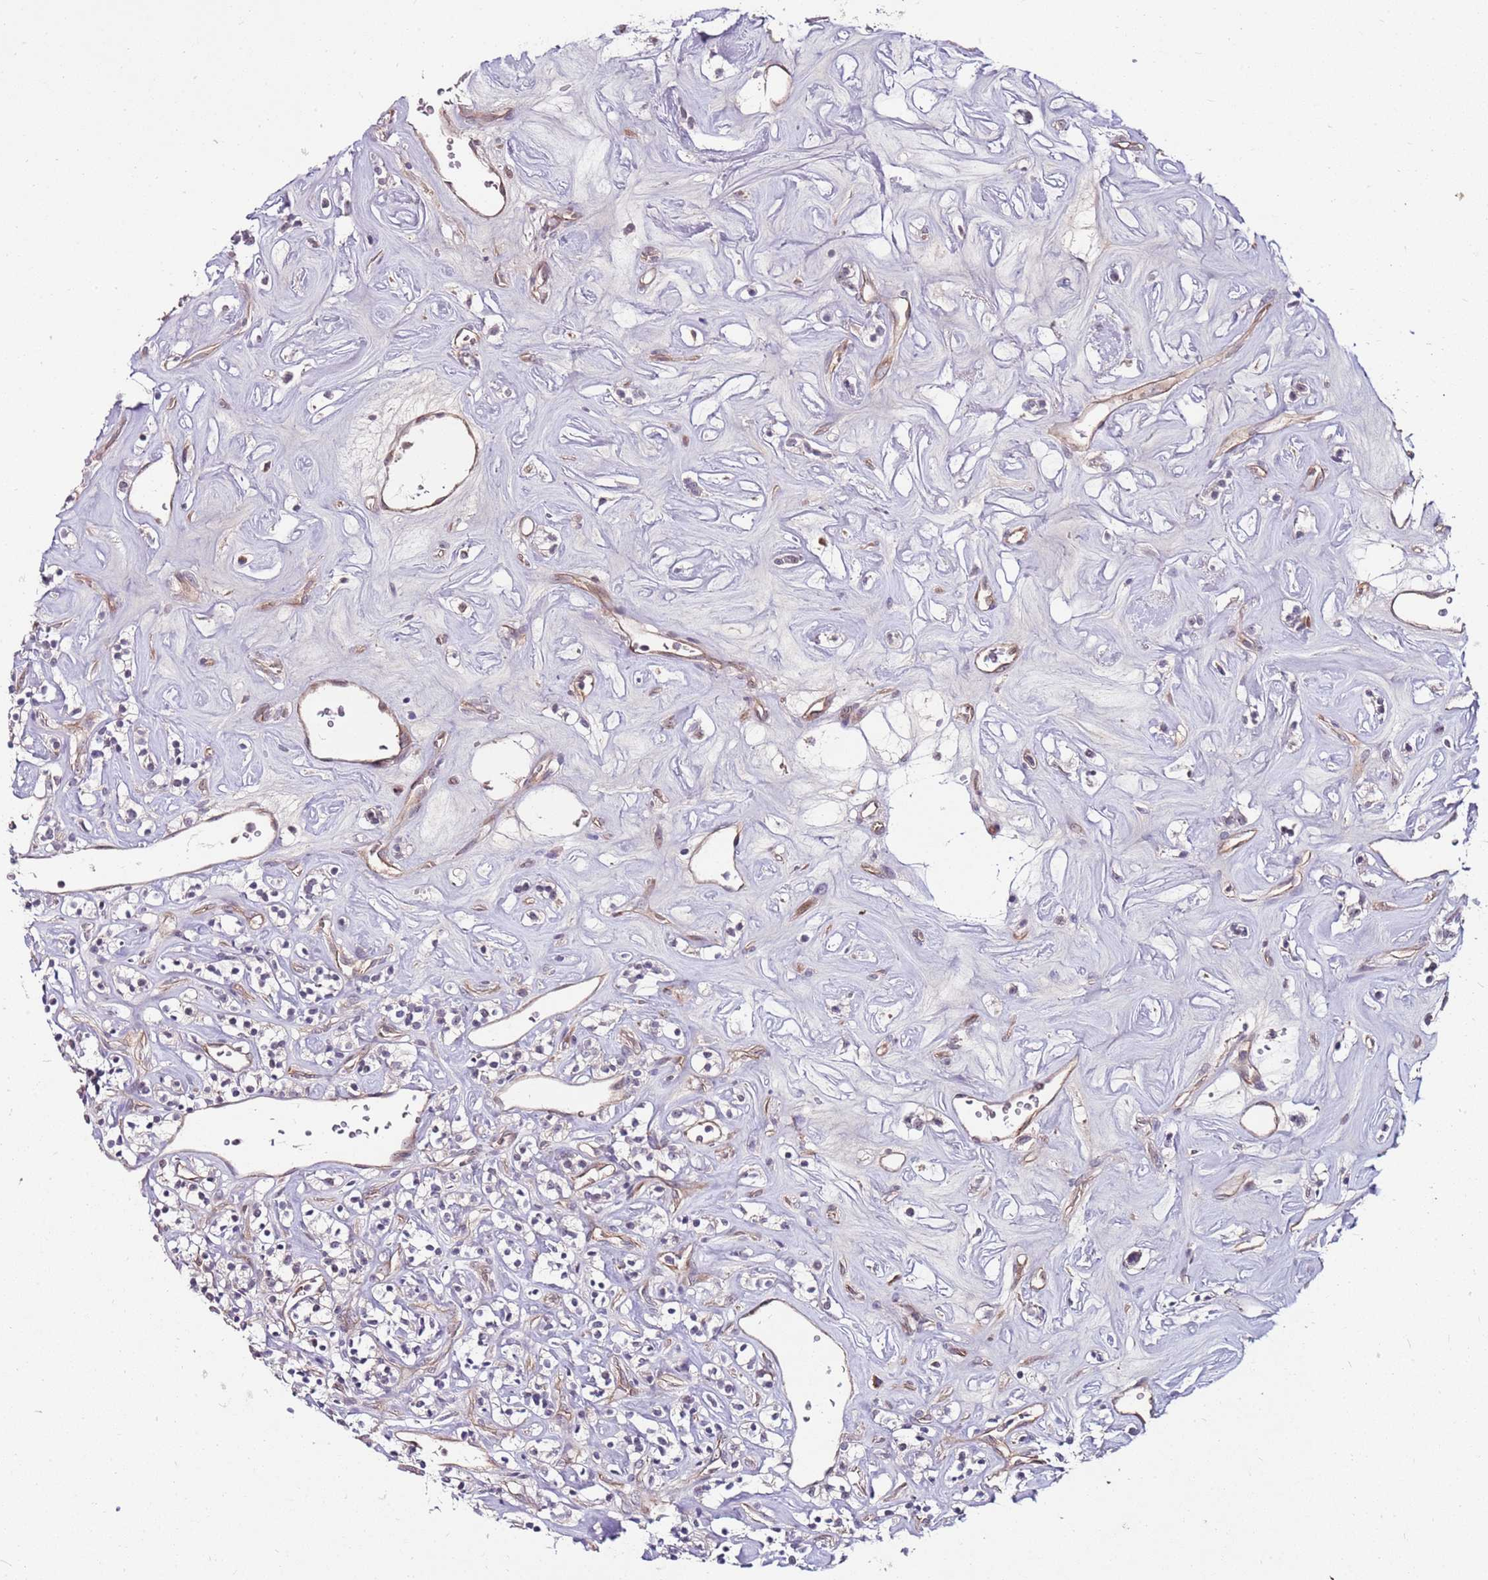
{"staining": {"intensity": "negative", "quantity": "none", "location": "none"}, "tissue": "renal cancer", "cell_type": "Tumor cells", "image_type": "cancer", "snomed": [{"axis": "morphology", "description": "Adenocarcinoma, NOS"}, {"axis": "topography", "description": "Kidney"}], "caption": "Immunohistochemical staining of human renal cancer (adenocarcinoma) displays no significant staining in tumor cells. Nuclei are stained in blue.", "gene": "FBXL22", "patient": {"sex": "male", "age": 77}}